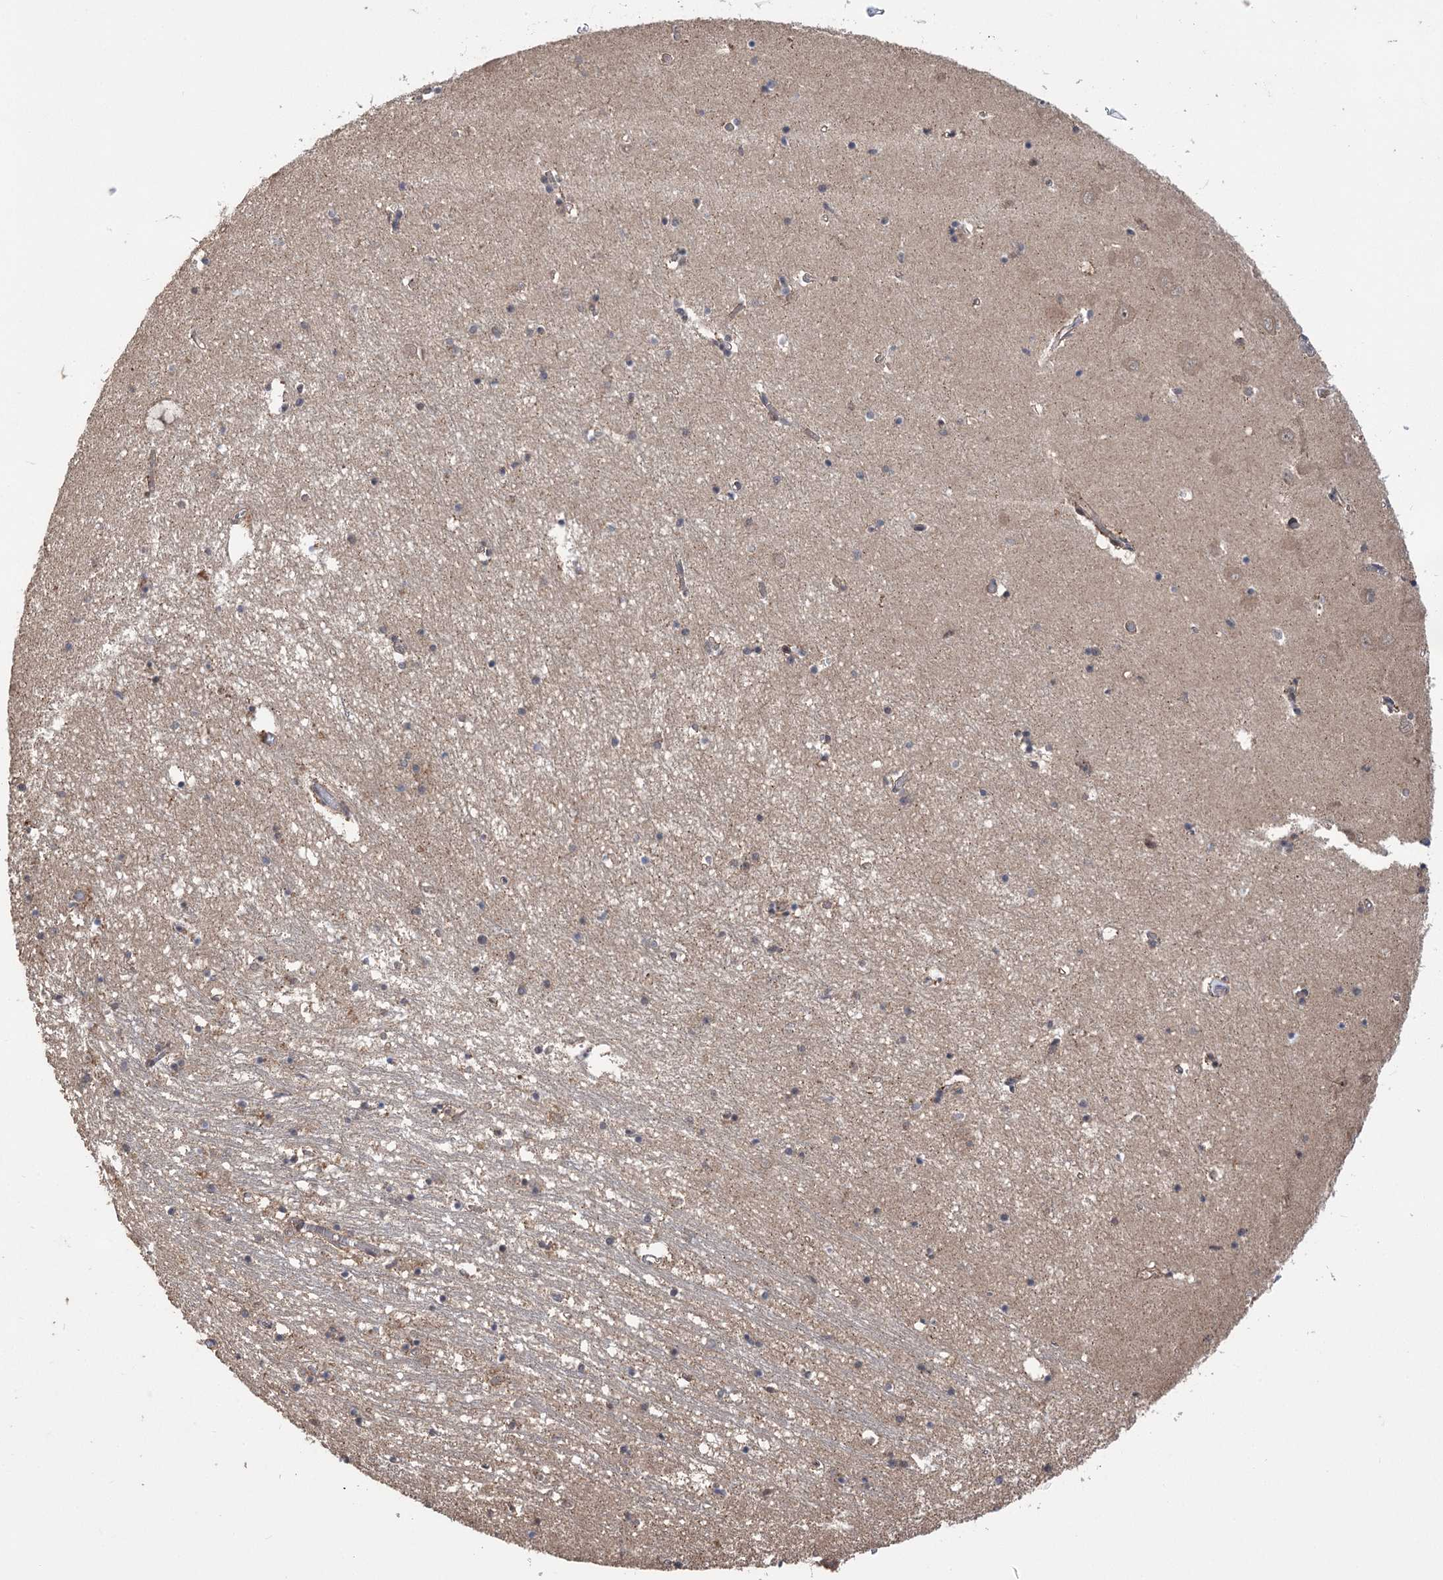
{"staining": {"intensity": "weak", "quantity": "25%-75%", "location": "cytoplasmic/membranous"}, "tissue": "hippocampus", "cell_type": "Glial cells", "image_type": "normal", "snomed": [{"axis": "morphology", "description": "Normal tissue, NOS"}, {"axis": "topography", "description": "Hippocampus"}], "caption": "This photomicrograph demonstrates IHC staining of benign human hippocampus, with low weak cytoplasmic/membranous expression in approximately 25%-75% of glial cells.", "gene": "TENM2", "patient": {"sex": "male", "age": 70}}